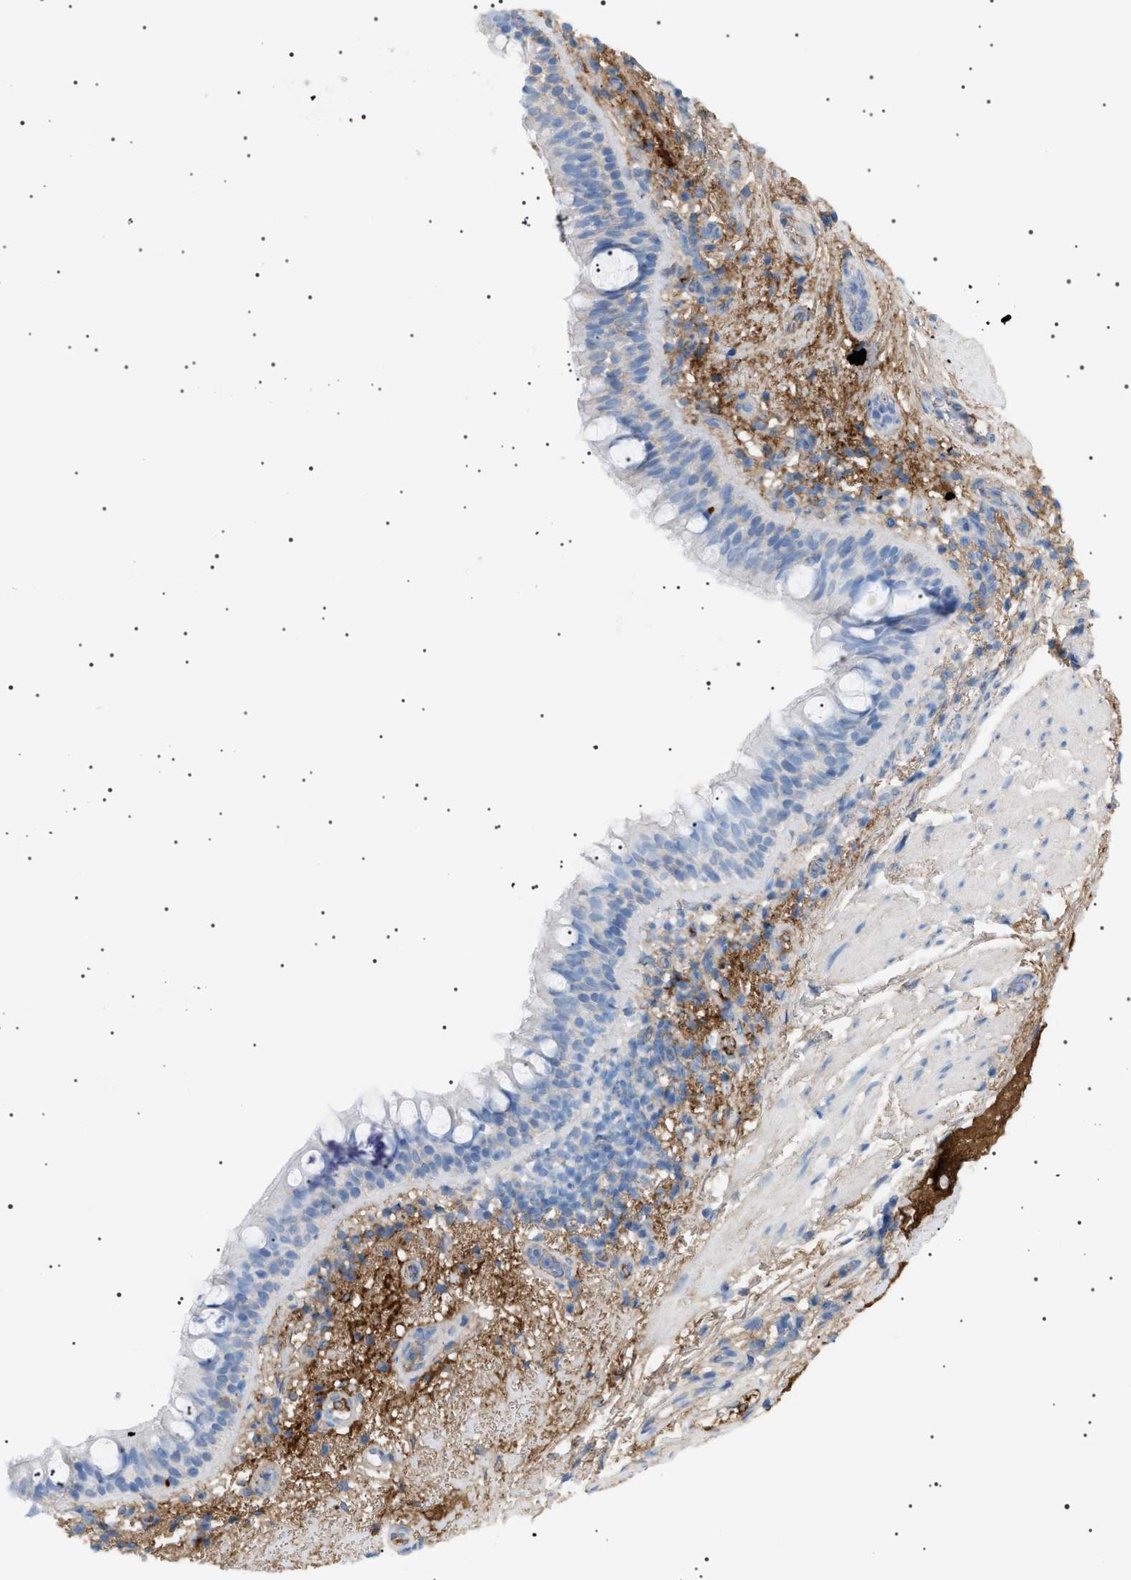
{"staining": {"intensity": "negative", "quantity": "none", "location": "none"}, "tissue": "bronchus", "cell_type": "Respiratory epithelial cells", "image_type": "normal", "snomed": [{"axis": "morphology", "description": "Normal tissue, NOS"}, {"axis": "morphology", "description": "Inflammation, NOS"}, {"axis": "topography", "description": "Cartilage tissue"}, {"axis": "topography", "description": "Bronchus"}], "caption": "Immunohistochemistry of unremarkable human bronchus reveals no expression in respiratory epithelial cells. (DAB immunohistochemistry (IHC), high magnification).", "gene": "LPA", "patient": {"sex": "male", "age": 77}}